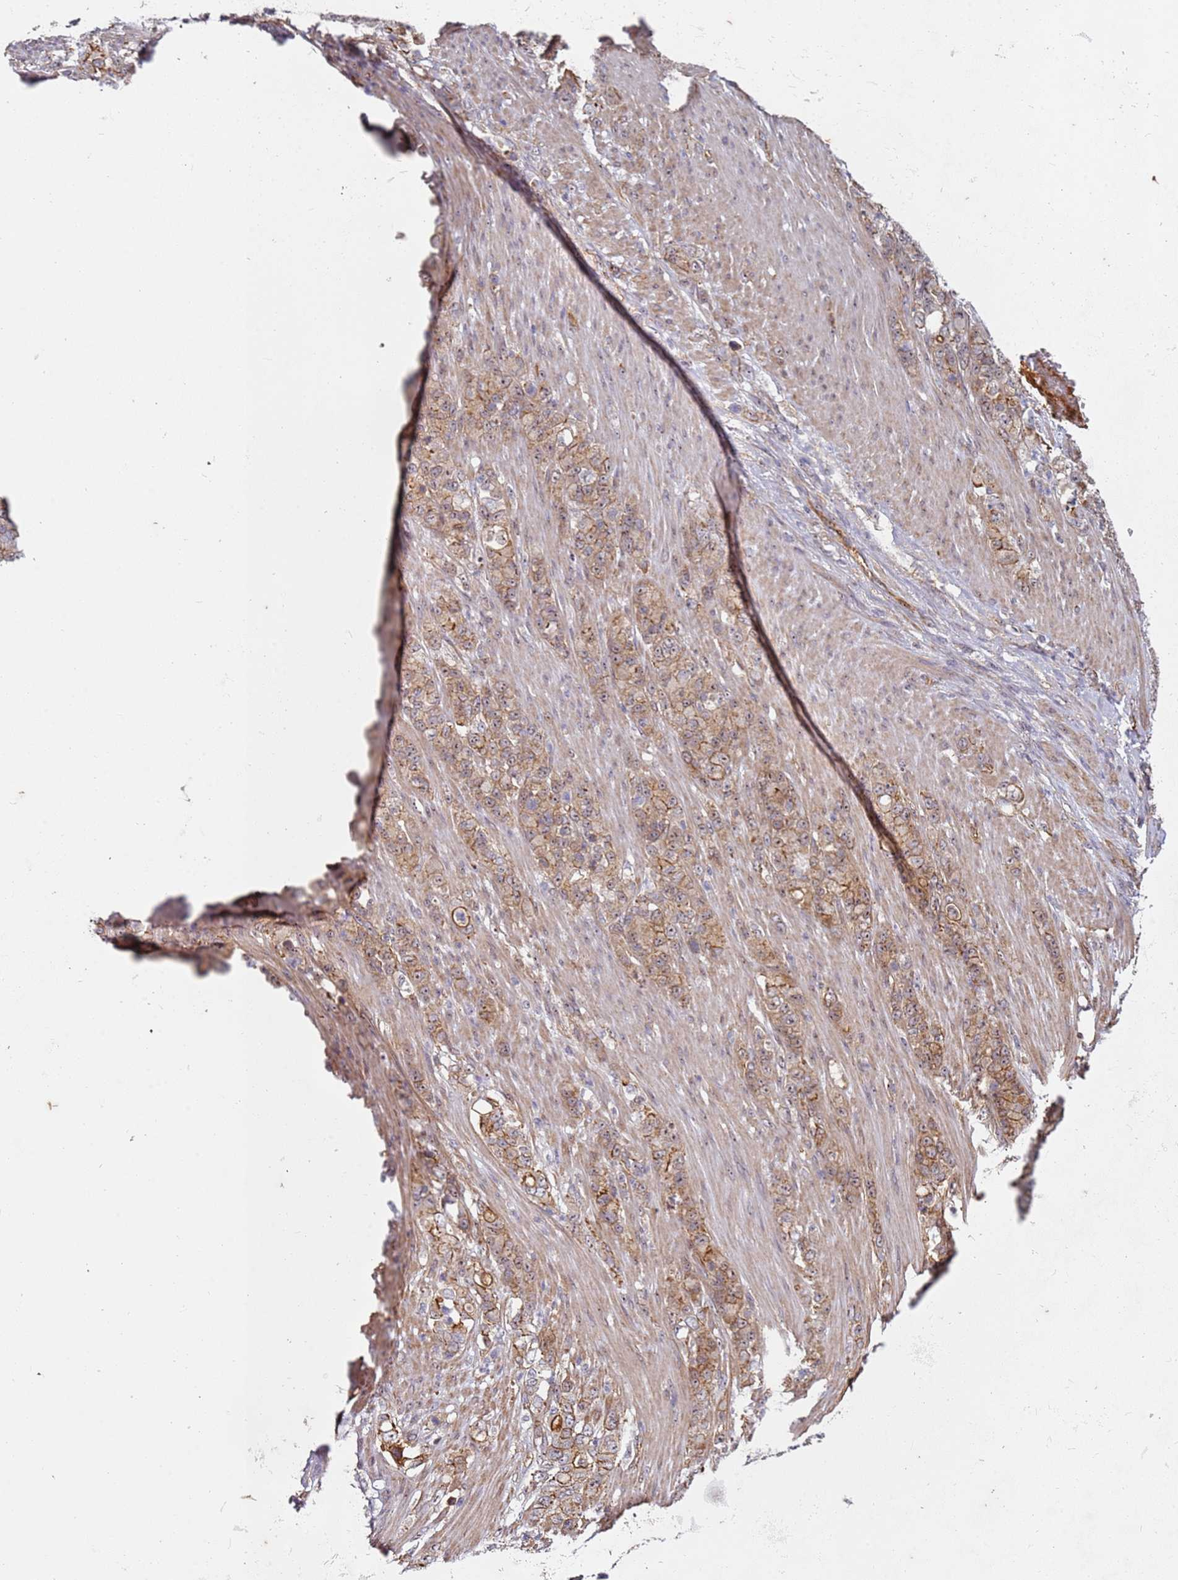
{"staining": {"intensity": "moderate", "quantity": ">75%", "location": "cytoplasmic/membranous"}, "tissue": "stomach cancer", "cell_type": "Tumor cells", "image_type": "cancer", "snomed": [{"axis": "morphology", "description": "Normal tissue, NOS"}, {"axis": "morphology", "description": "Adenocarcinoma, NOS"}, {"axis": "topography", "description": "Stomach"}], "caption": "Protein expression analysis of stomach cancer displays moderate cytoplasmic/membranous positivity in about >75% of tumor cells.", "gene": "C2CD4B", "patient": {"sex": "female", "age": 79}}